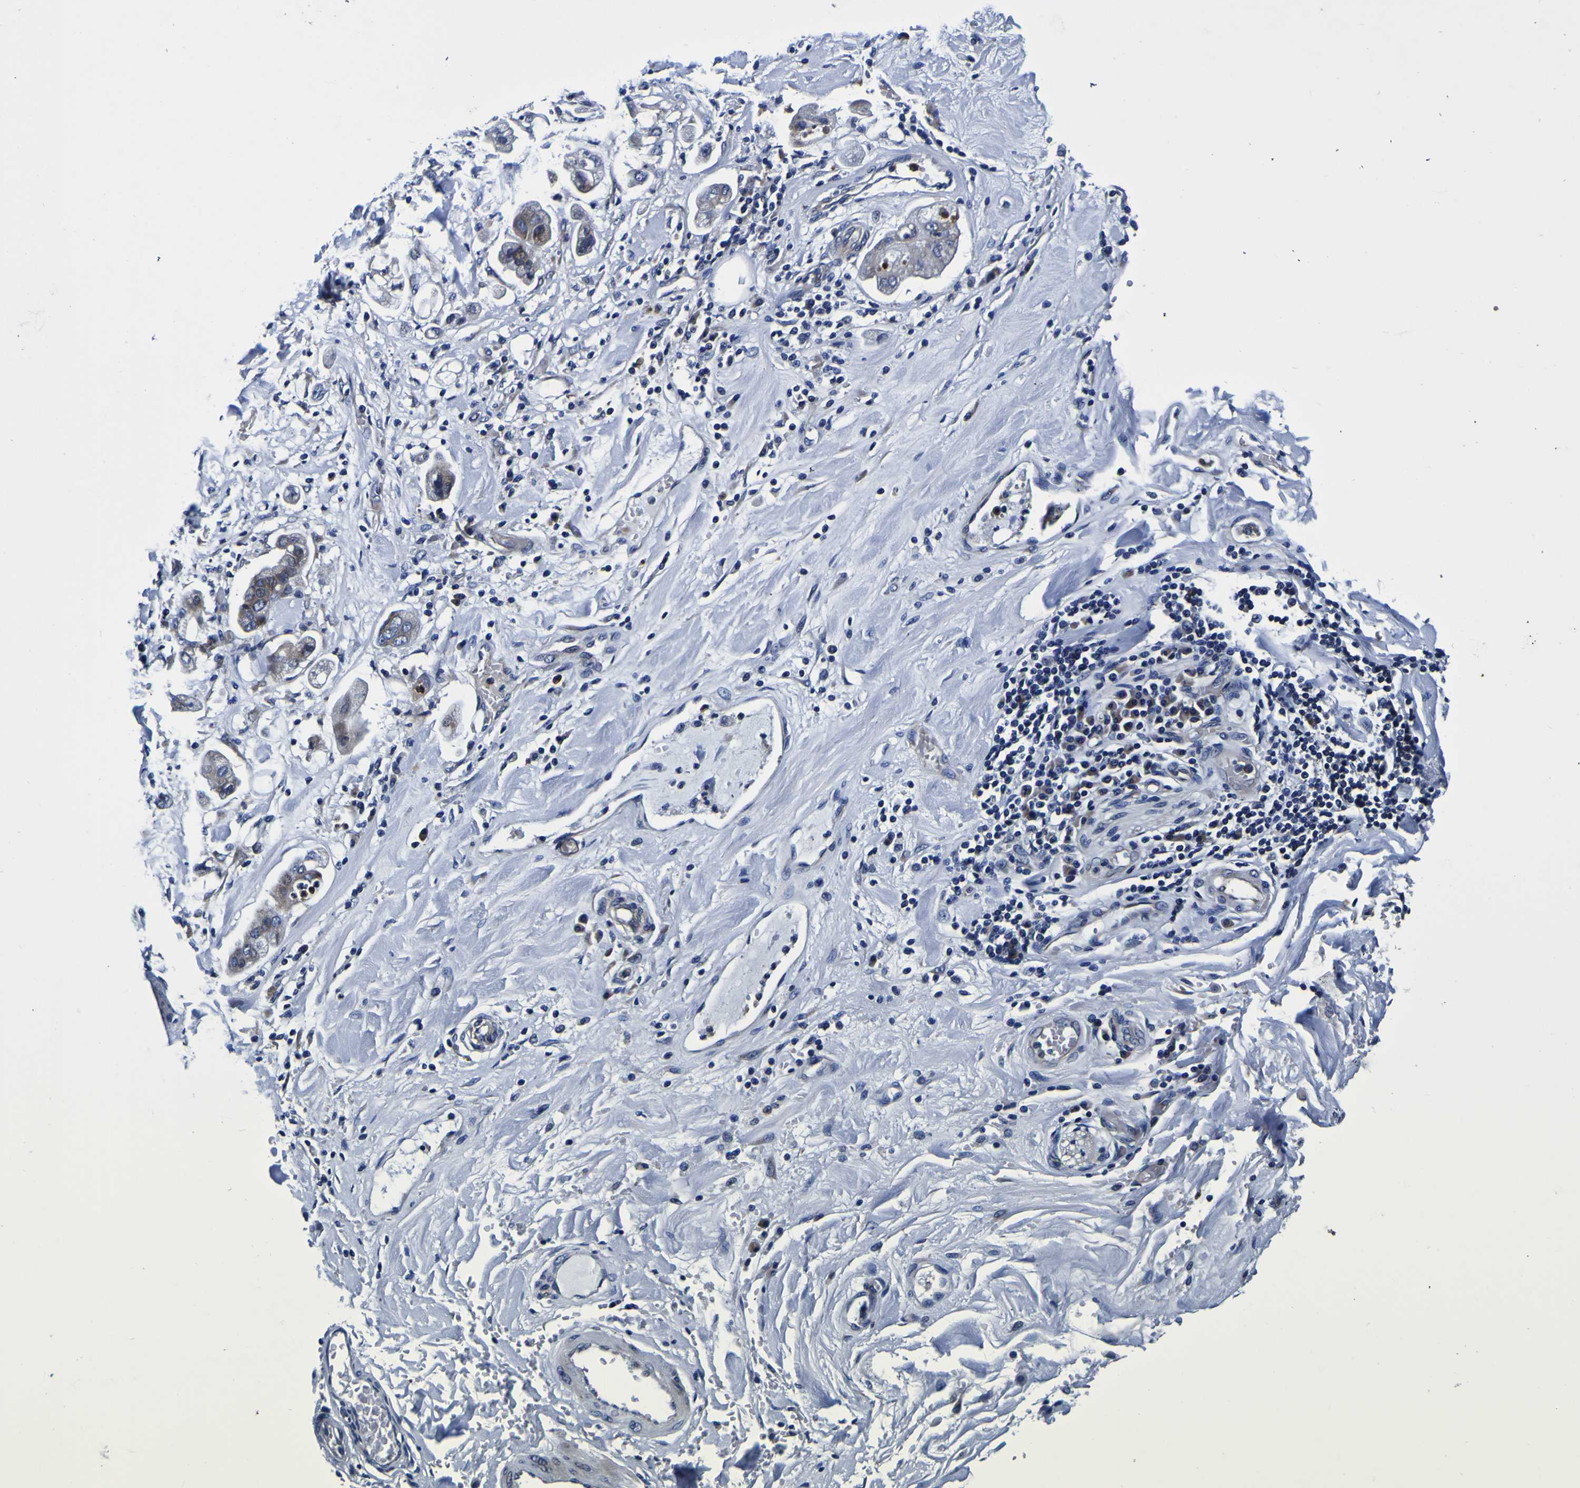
{"staining": {"intensity": "moderate", "quantity": "<25%", "location": "cytoplasmic/membranous"}, "tissue": "stomach cancer", "cell_type": "Tumor cells", "image_type": "cancer", "snomed": [{"axis": "morphology", "description": "Adenocarcinoma, NOS"}, {"axis": "topography", "description": "Stomach"}], "caption": "Immunohistochemistry of human stomach adenocarcinoma shows low levels of moderate cytoplasmic/membranous staining in approximately <25% of tumor cells.", "gene": "PDLIM4", "patient": {"sex": "male", "age": 62}}